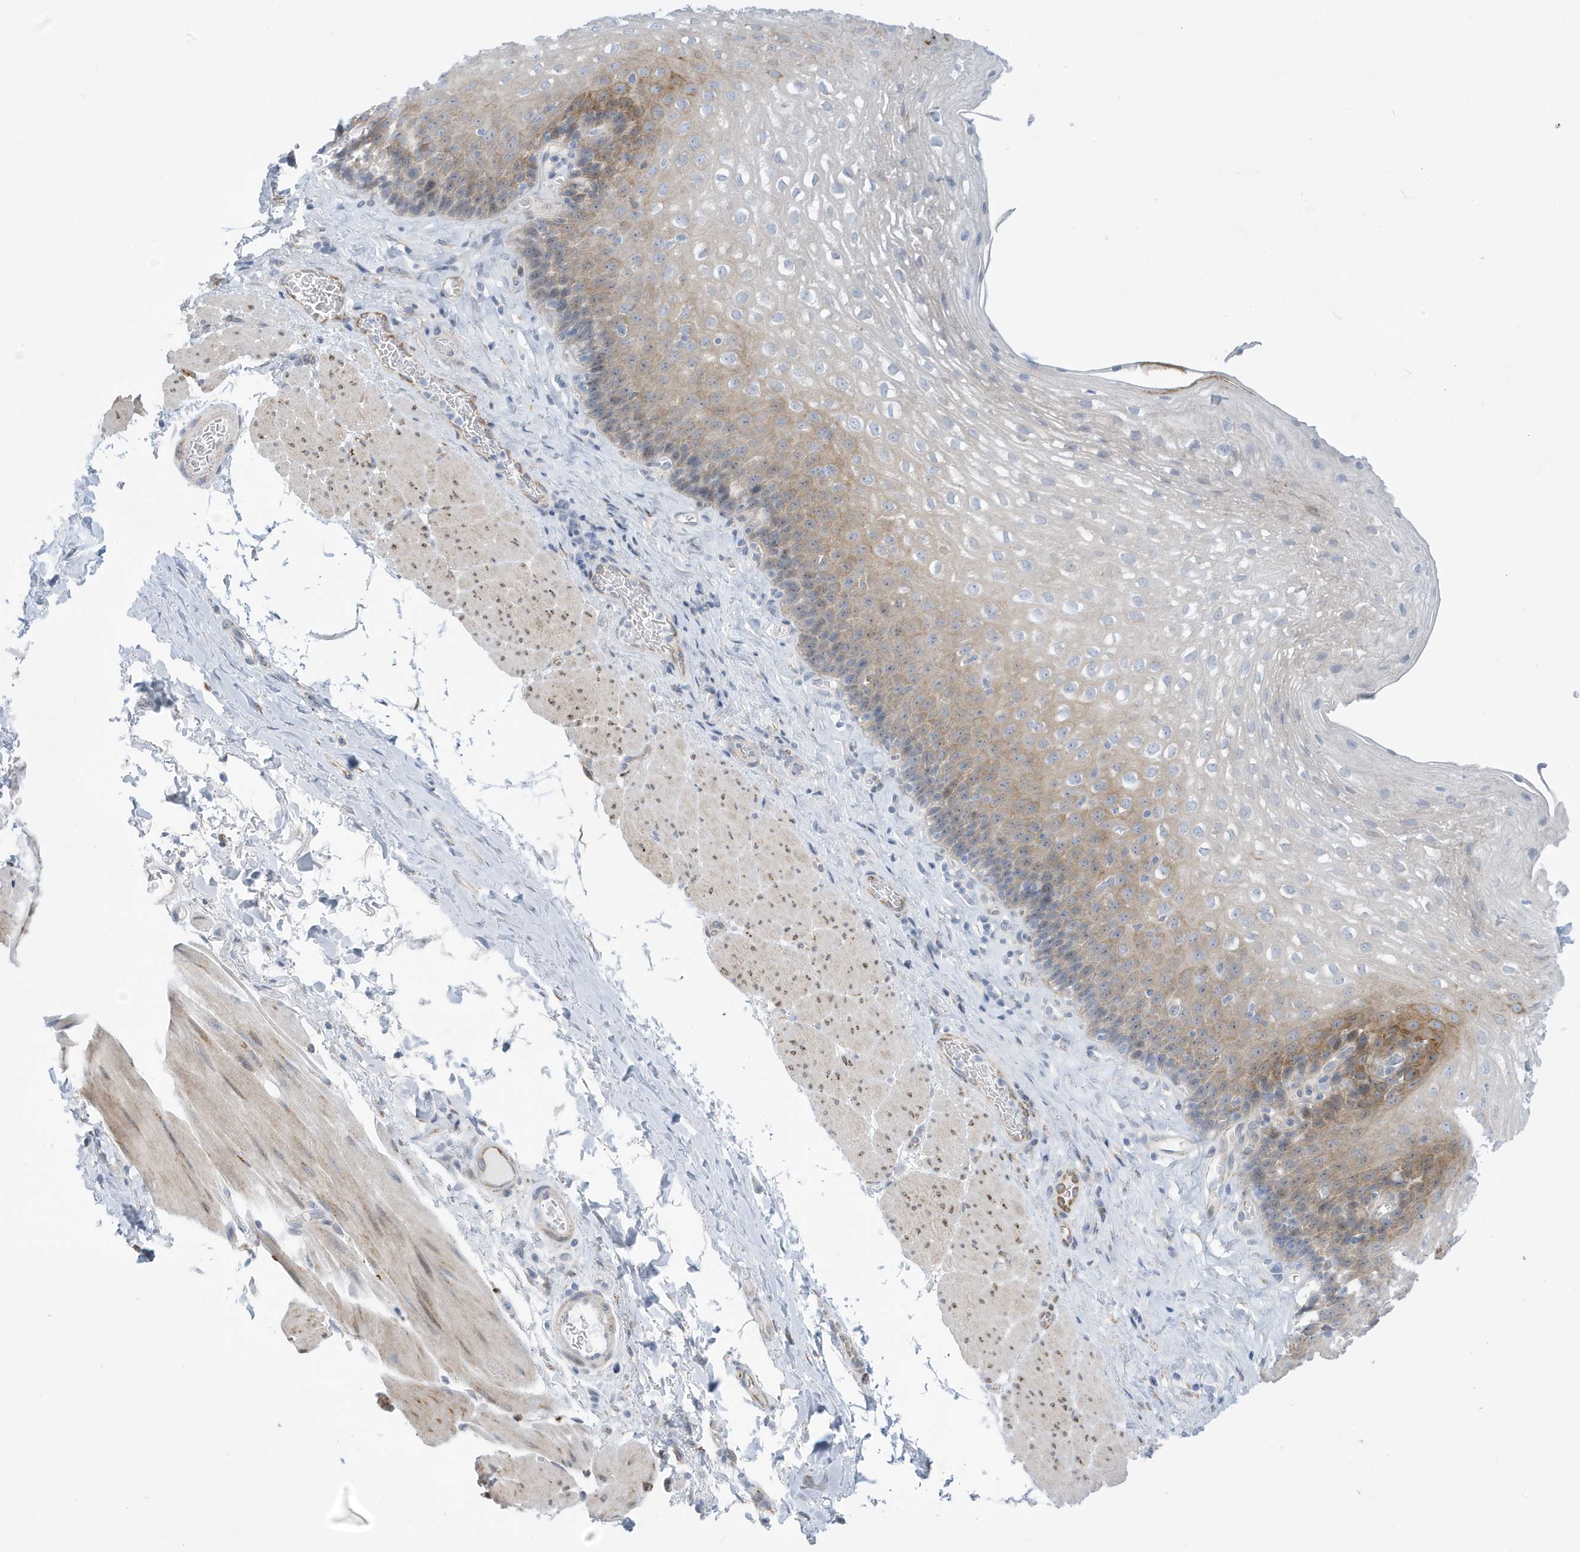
{"staining": {"intensity": "moderate", "quantity": "<25%", "location": "cytoplasmic/membranous"}, "tissue": "esophagus", "cell_type": "Squamous epithelial cells", "image_type": "normal", "snomed": [{"axis": "morphology", "description": "Normal tissue, NOS"}, {"axis": "topography", "description": "Esophagus"}], "caption": "Immunohistochemical staining of benign human esophagus shows <25% levels of moderate cytoplasmic/membranous protein positivity in approximately <25% of squamous epithelial cells.", "gene": "SEMA3F", "patient": {"sex": "female", "age": 66}}